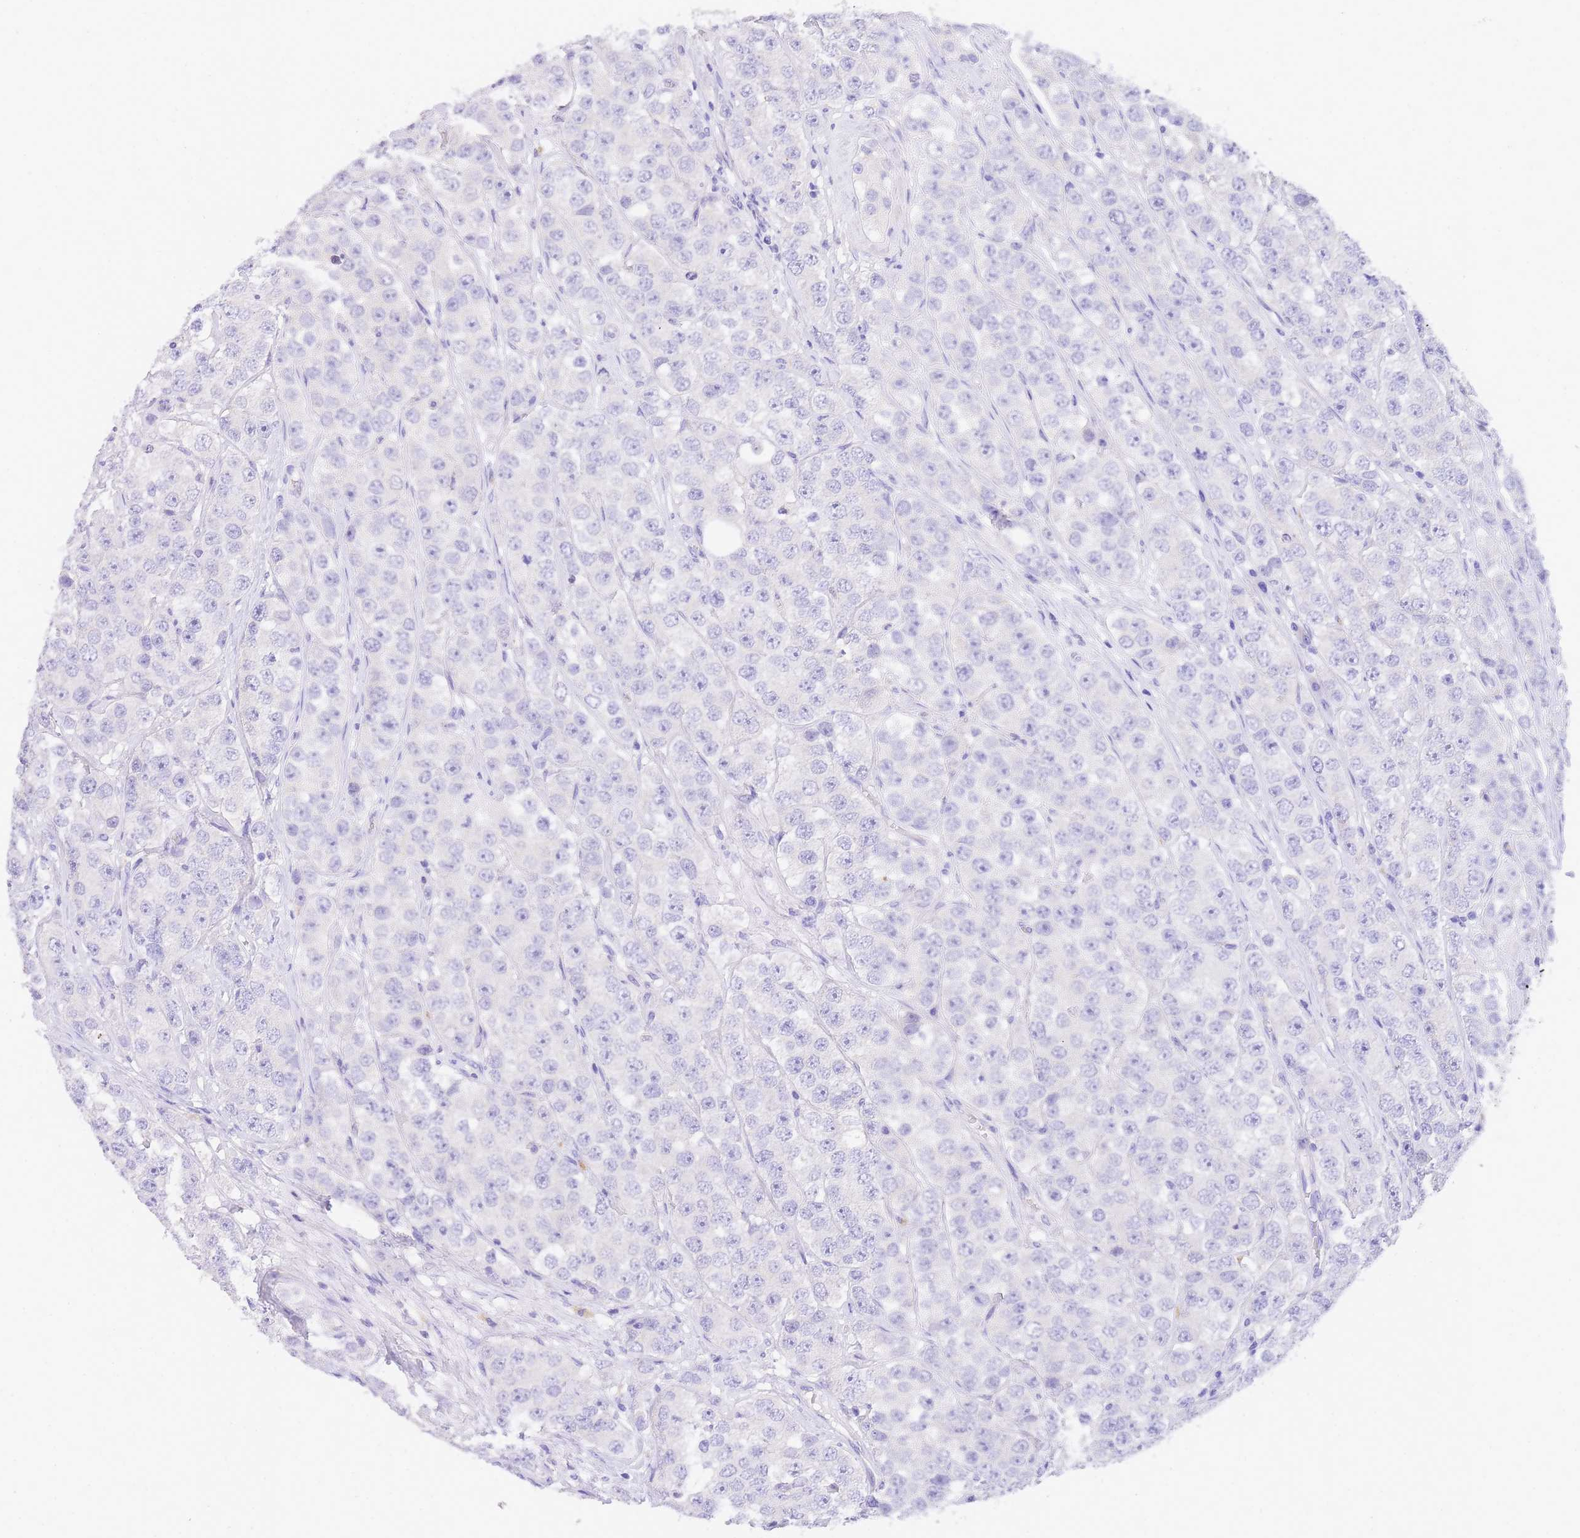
{"staining": {"intensity": "negative", "quantity": "none", "location": "none"}, "tissue": "testis cancer", "cell_type": "Tumor cells", "image_type": "cancer", "snomed": [{"axis": "morphology", "description": "Seminoma, NOS"}, {"axis": "topography", "description": "Testis"}], "caption": "High power microscopy histopathology image of an immunohistochemistry (IHC) photomicrograph of seminoma (testis), revealing no significant staining in tumor cells.", "gene": "EPN2", "patient": {"sex": "male", "age": 28}}